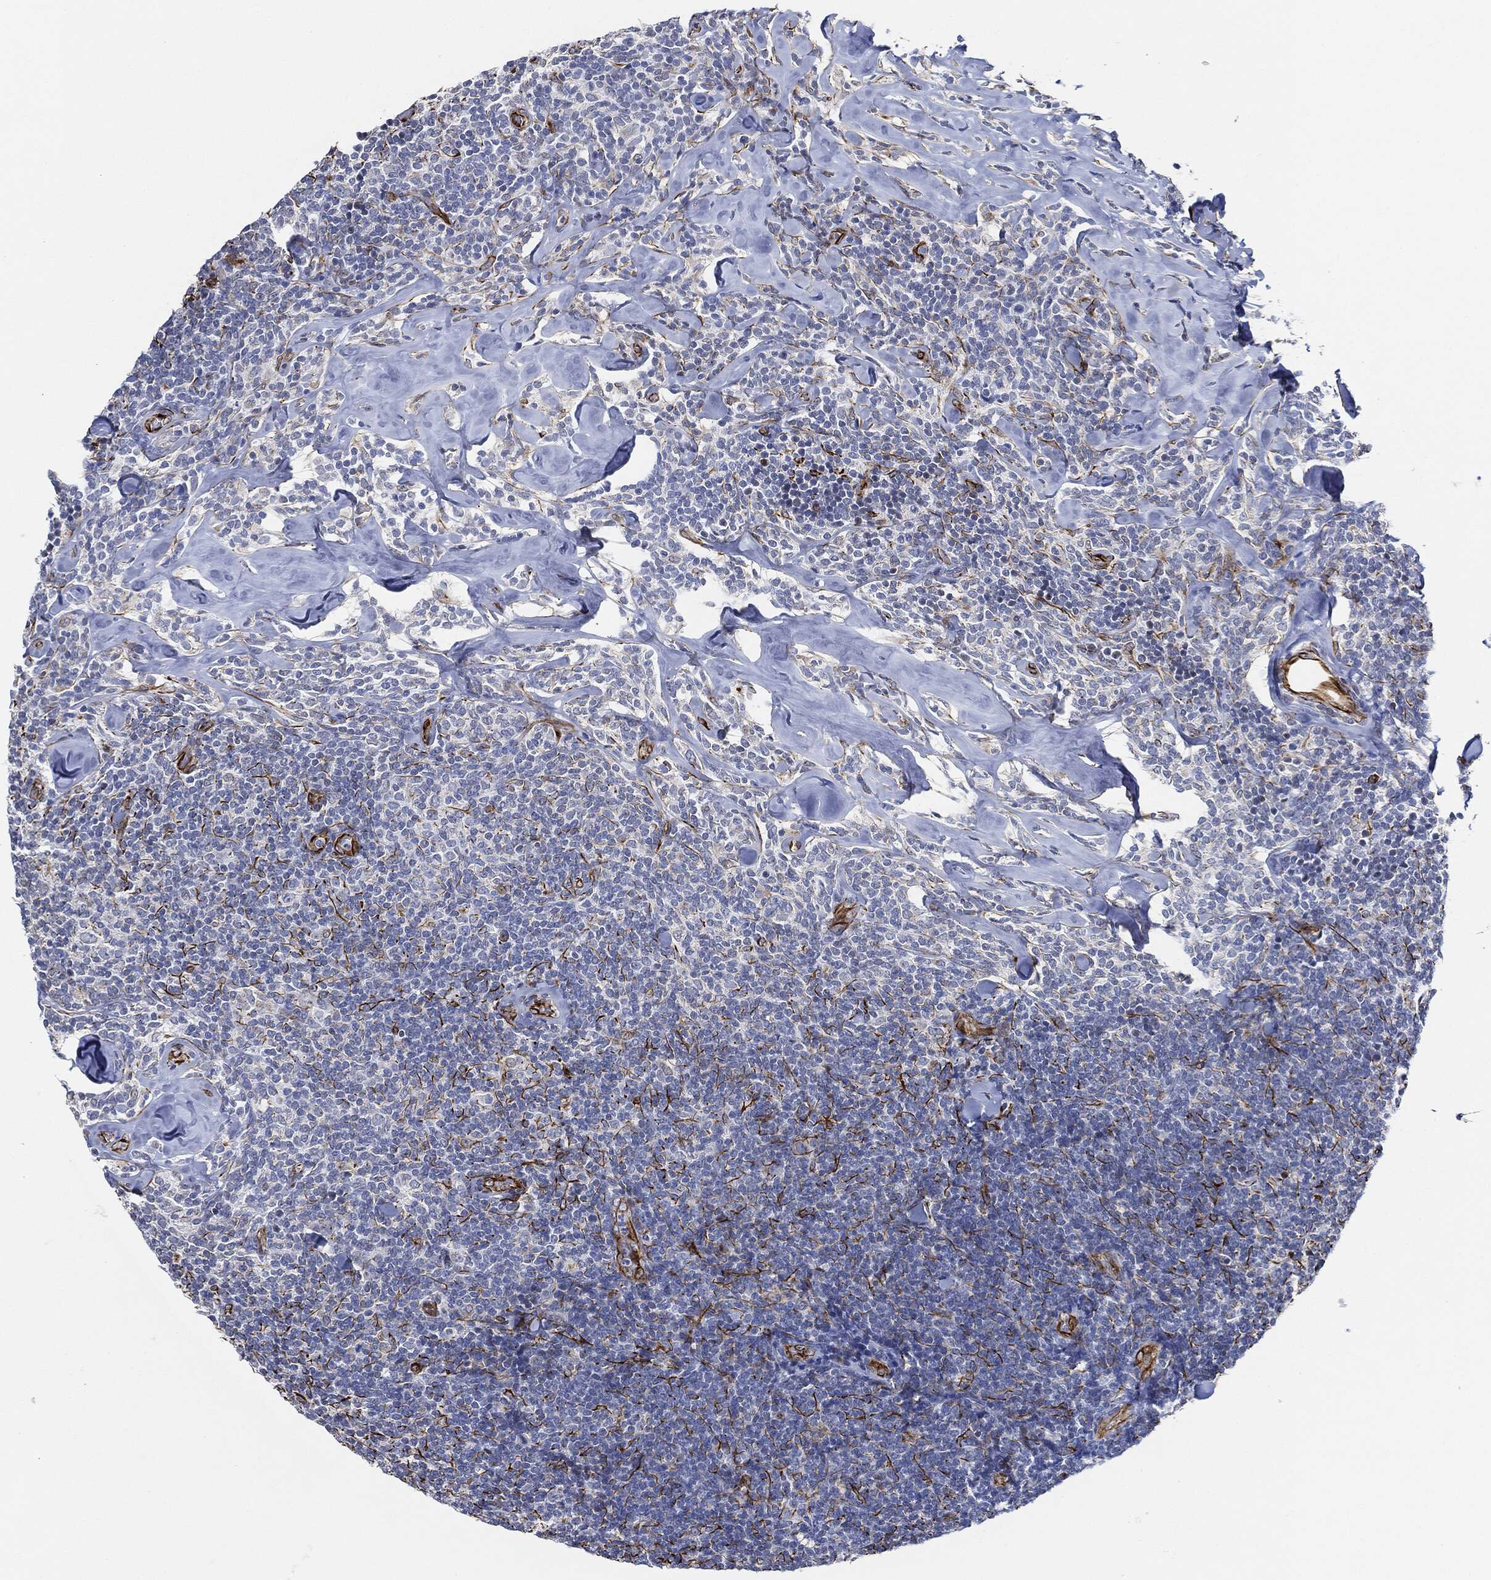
{"staining": {"intensity": "negative", "quantity": "none", "location": "none"}, "tissue": "lymphoma", "cell_type": "Tumor cells", "image_type": "cancer", "snomed": [{"axis": "morphology", "description": "Malignant lymphoma, non-Hodgkin's type, Low grade"}, {"axis": "topography", "description": "Lymph node"}], "caption": "DAB (3,3'-diaminobenzidine) immunohistochemical staining of lymphoma shows no significant staining in tumor cells.", "gene": "THSD1", "patient": {"sex": "female", "age": 56}}